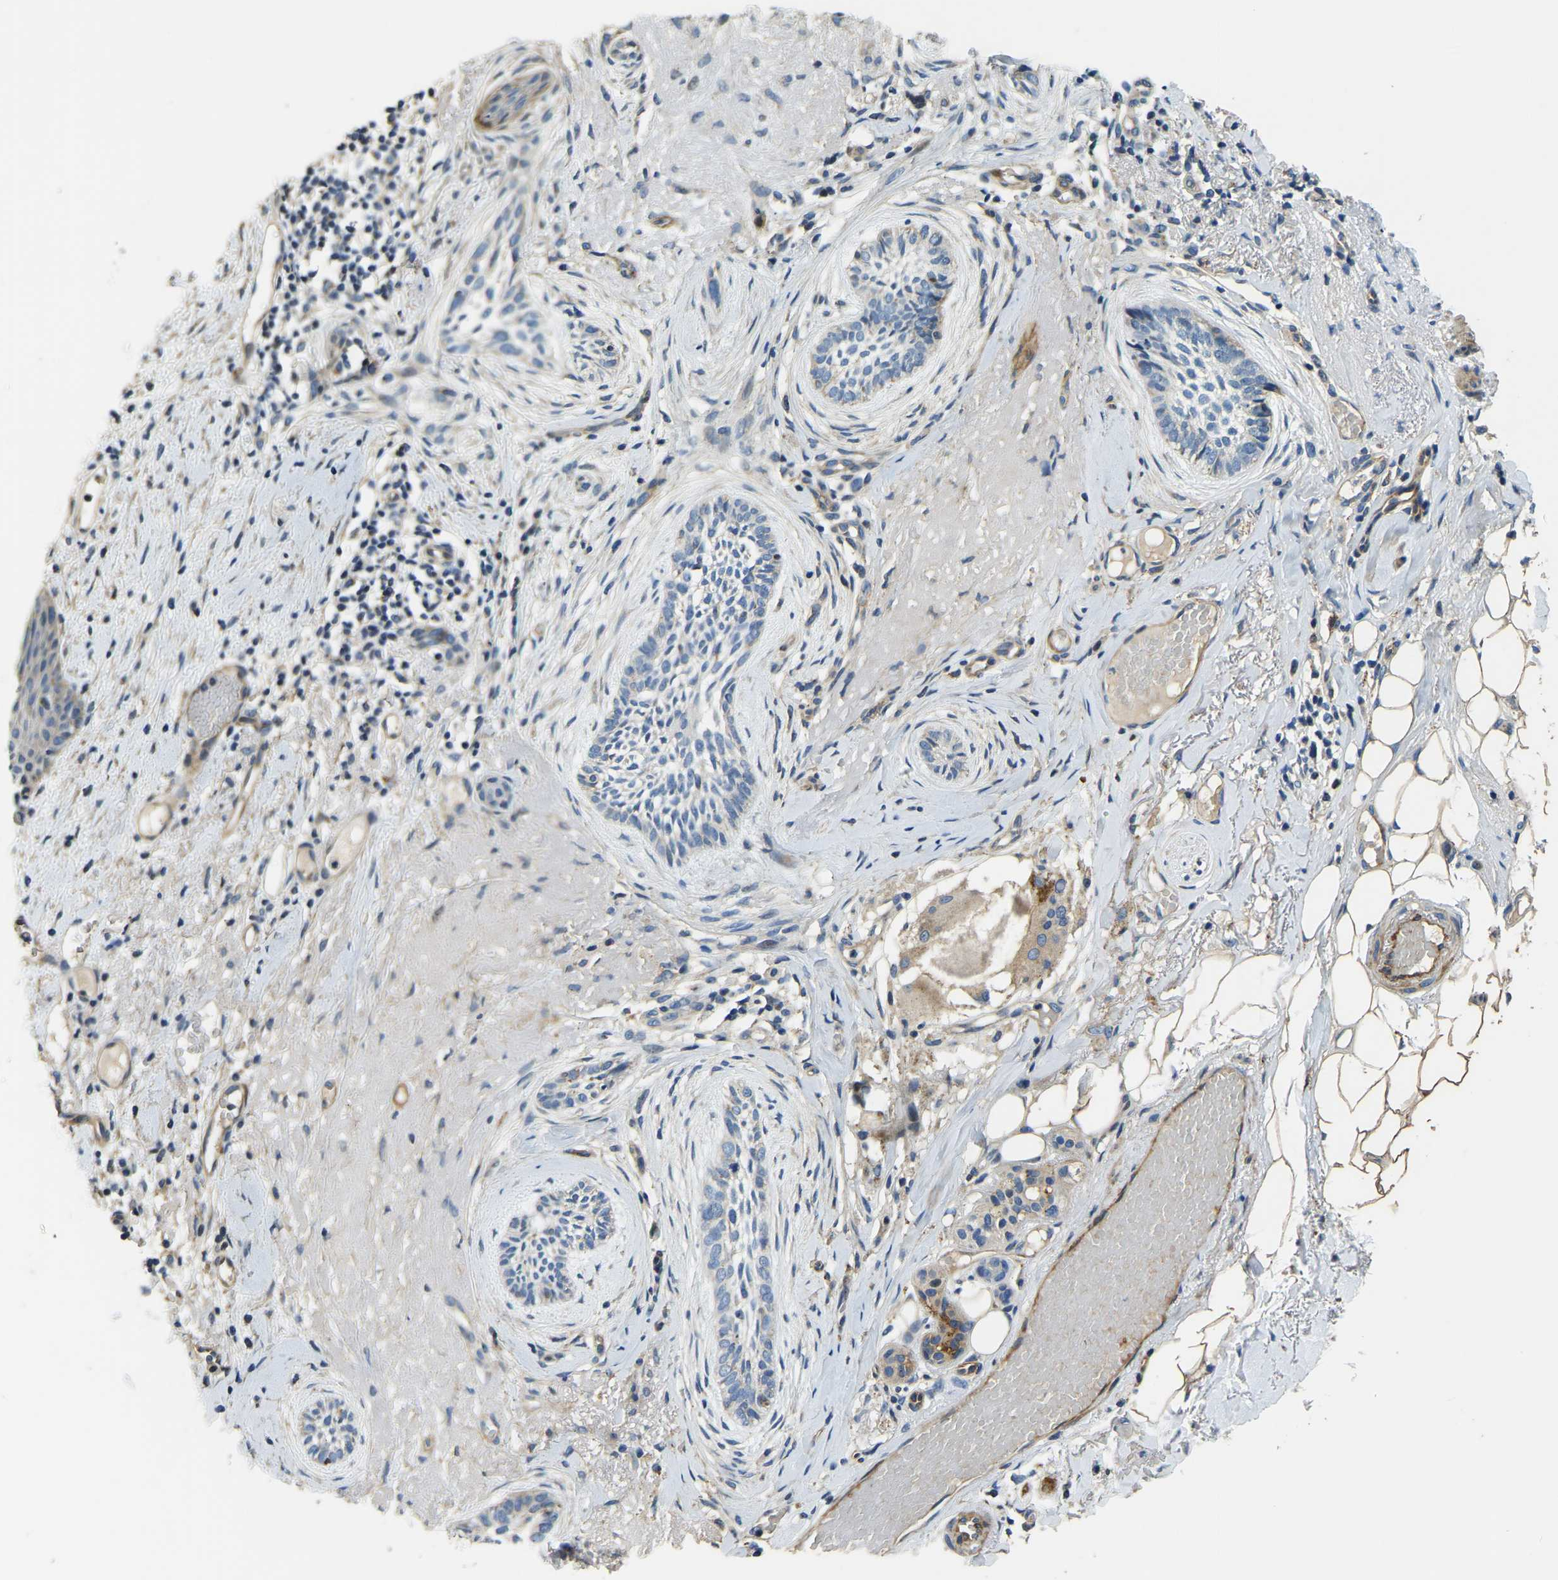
{"staining": {"intensity": "moderate", "quantity": "<25%", "location": "cytoplasmic/membranous"}, "tissue": "skin cancer", "cell_type": "Tumor cells", "image_type": "cancer", "snomed": [{"axis": "morphology", "description": "Basal cell carcinoma"}, {"axis": "topography", "description": "Skin"}], "caption": "Immunohistochemistry (DAB) staining of human skin cancer exhibits moderate cytoplasmic/membranous protein staining in approximately <25% of tumor cells.", "gene": "RNF39", "patient": {"sex": "female", "age": 88}}